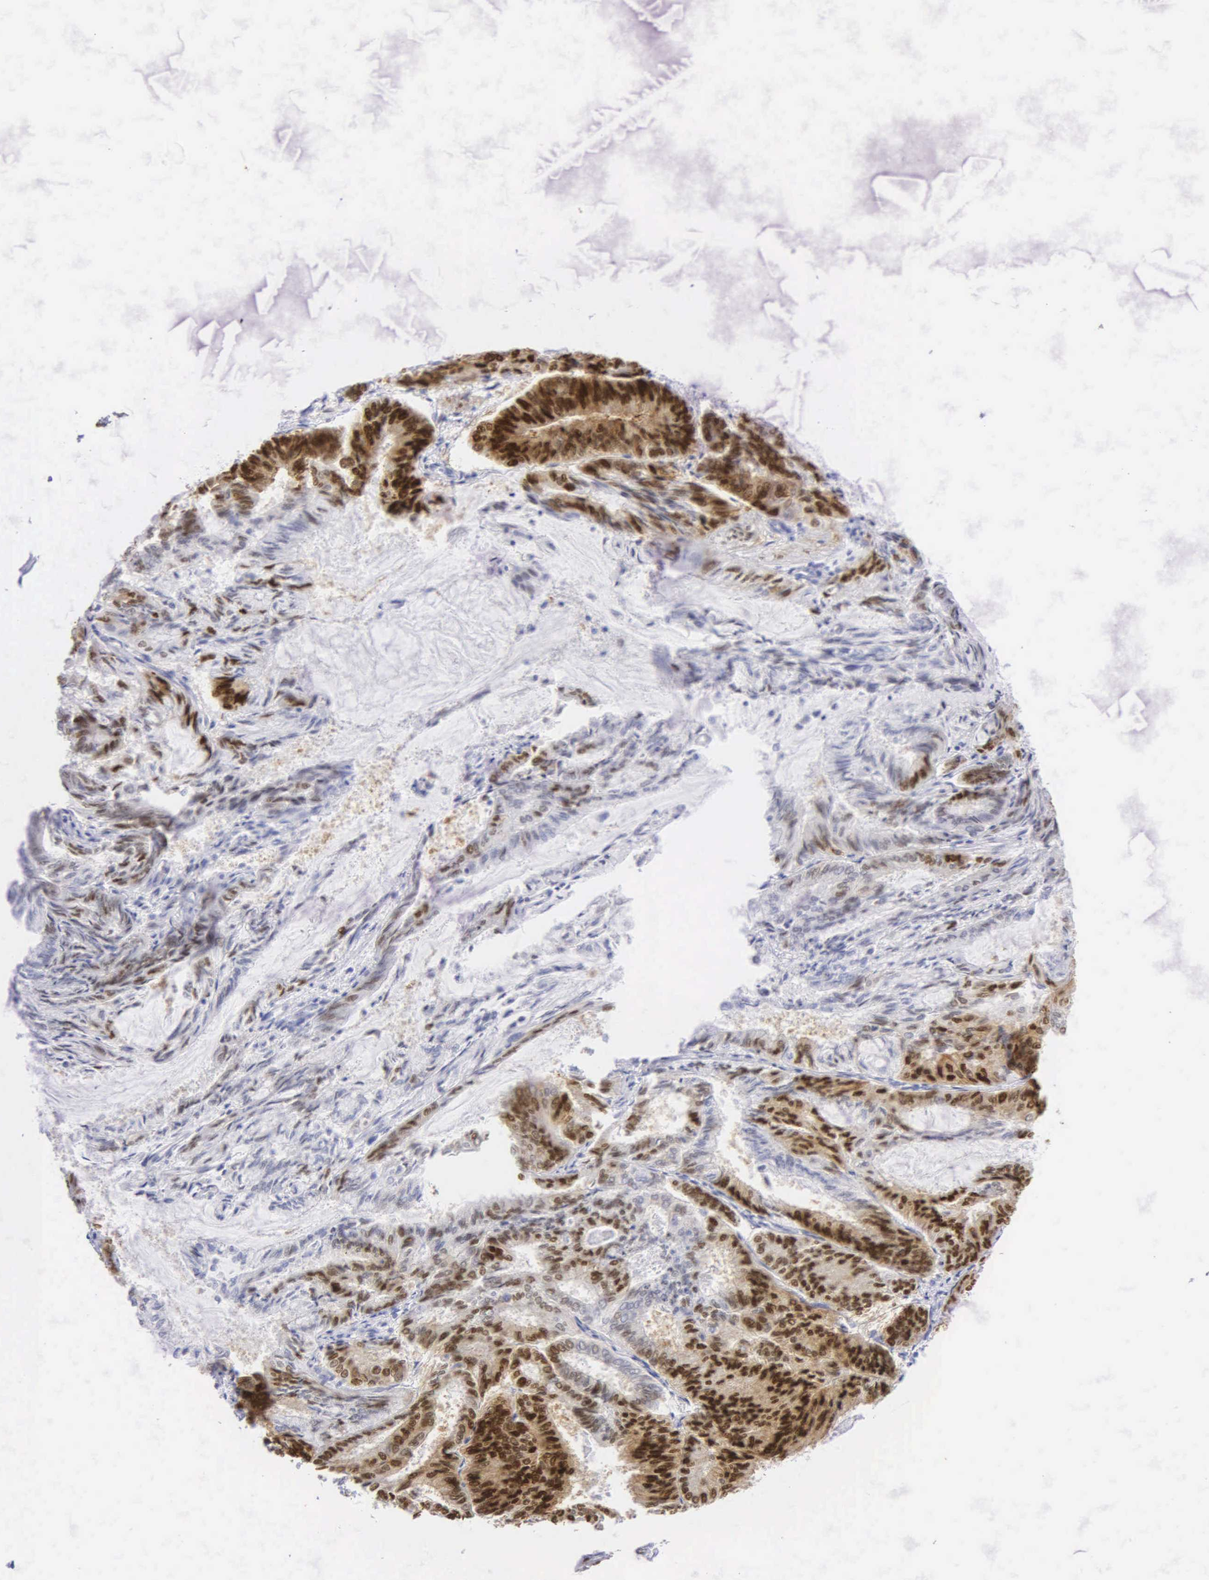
{"staining": {"intensity": "moderate", "quantity": "25%-75%", "location": "cytoplasmic/membranous,nuclear"}, "tissue": "endometrial cancer", "cell_type": "Tumor cells", "image_type": "cancer", "snomed": [{"axis": "morphology", "description": "Adenocarcinoma, NOS"}, {"axis": "topography", "description": "Endometrium"}], "caption": "DAB immunohistochemical staining of human endometrial cancer (adenocarcinoma) reveals moderate cytoplasmic/membranous and nuclear protein expression in approximately 25%-75% of tumor cells. (brown staining indicates protein expression, while blue staining denotes nuclei).", "gene": "PGR", "patient": {"sex": "female", "age": 59}}